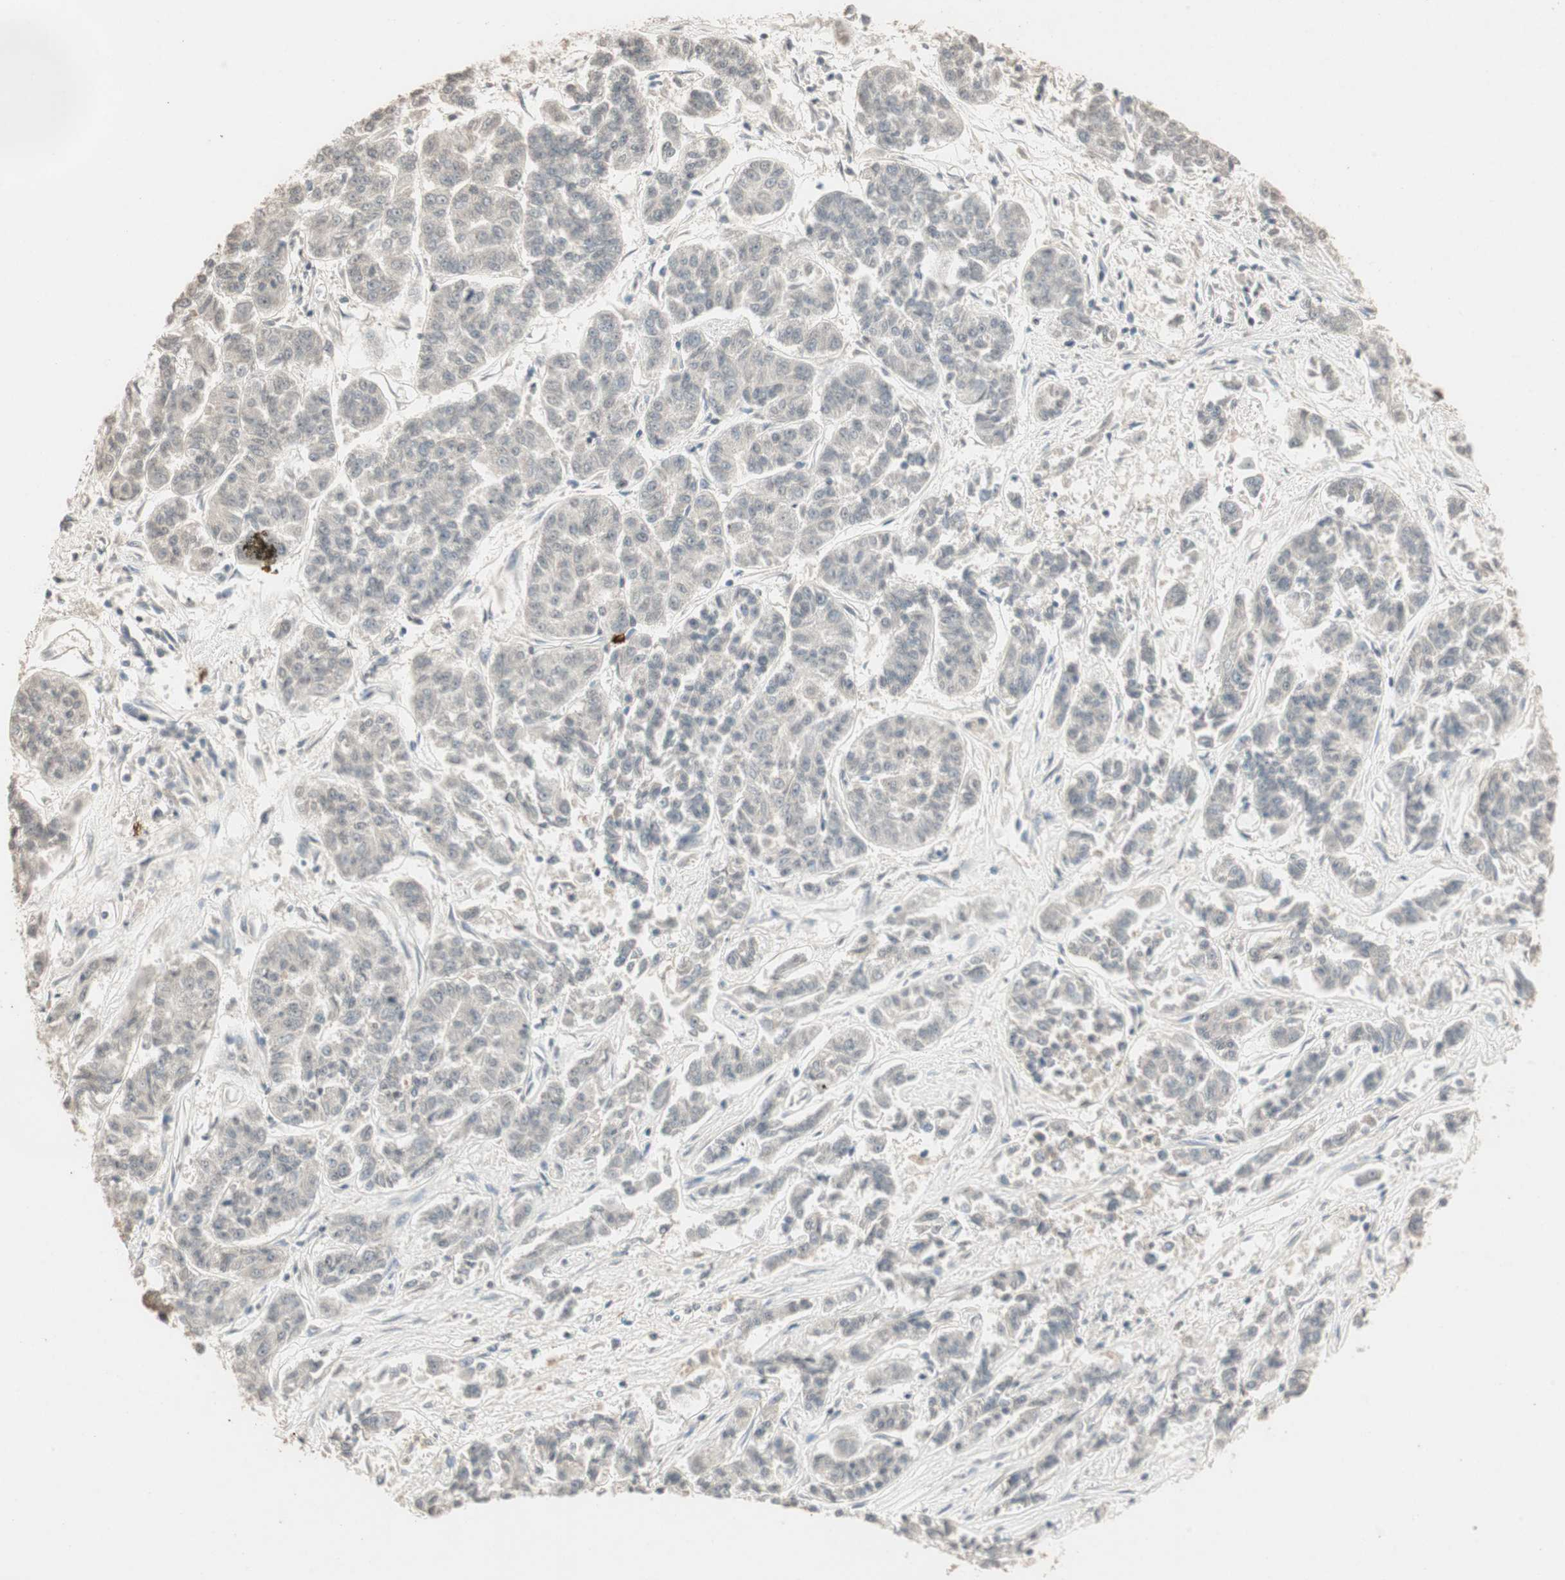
{"staining": {"intensity": "negative", "quantity": "none", "location": "none"}, "tissue": "lung cancer", "cell_type": "Tumor cells", "image_type": "cancer", "snomed": [{"axis": "morphology", "description": "Adenocarcinoma, NOS"}, {"axis": "topography", "description": "Lung"}], "caption": "DAB immunohistochemical staining of human lung adenocarcinoma demonstrates no significant staining in tumor cells.", "gene": "ETV4", "patient": {"sex": "male", "age": 84}}